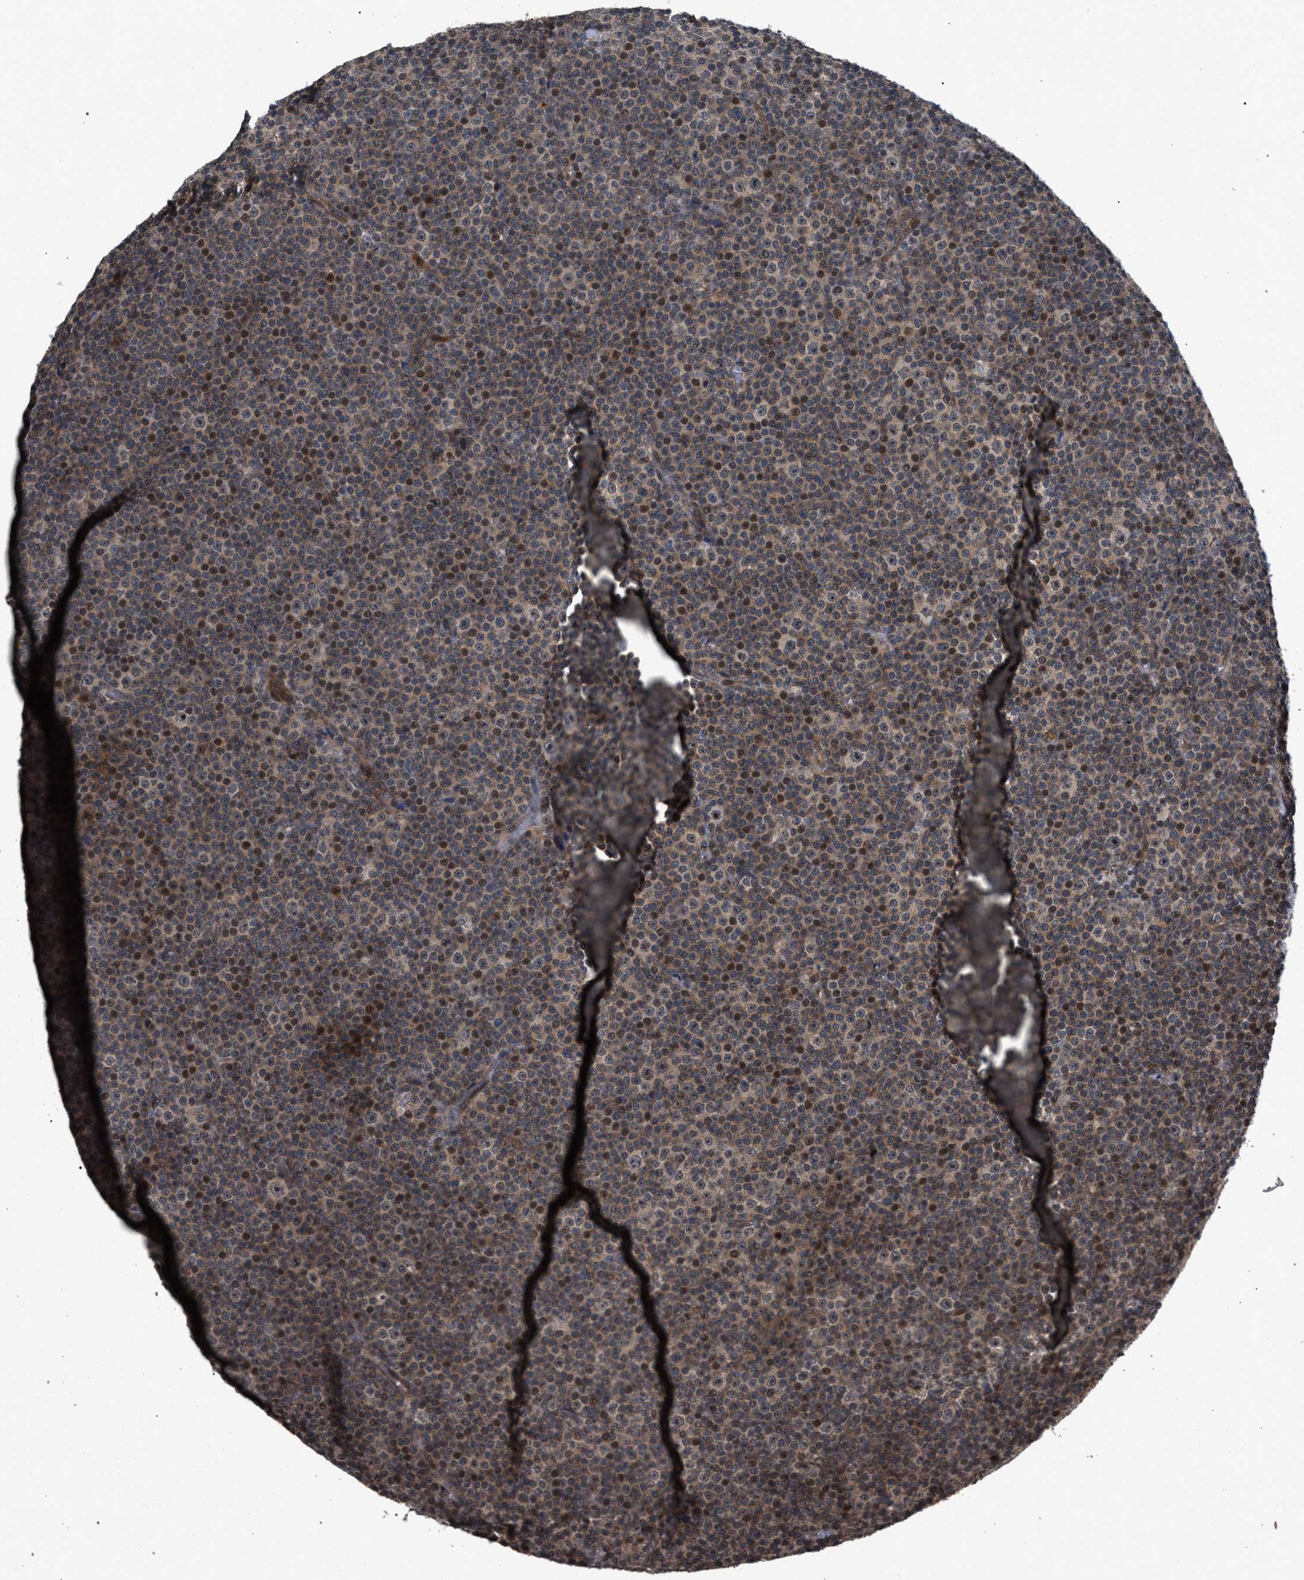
{"staining": {"intensity": "moderate", "quantity": "25%-75%", "location": "nuclear"}, "tissue": "lymphoma", "cell_type": "Tumor cells", "image_type": "cancer", "snomed": [{"axis": "morphology", "description": "Malignant lymphoma, non-Hodgkin's type, Low grade"}, {"axis": "topography", "description": "Lymph node"}], "caption": "Immunohistochemical staining of human low-grade malignant lymphoma, non-Hodgkin's type shows medium levels of moderate nuclear staining in approximately 25%-75% of tumor cells.", "gene": "IRAK4", "patient": {"sex": "female", "age": 67}}